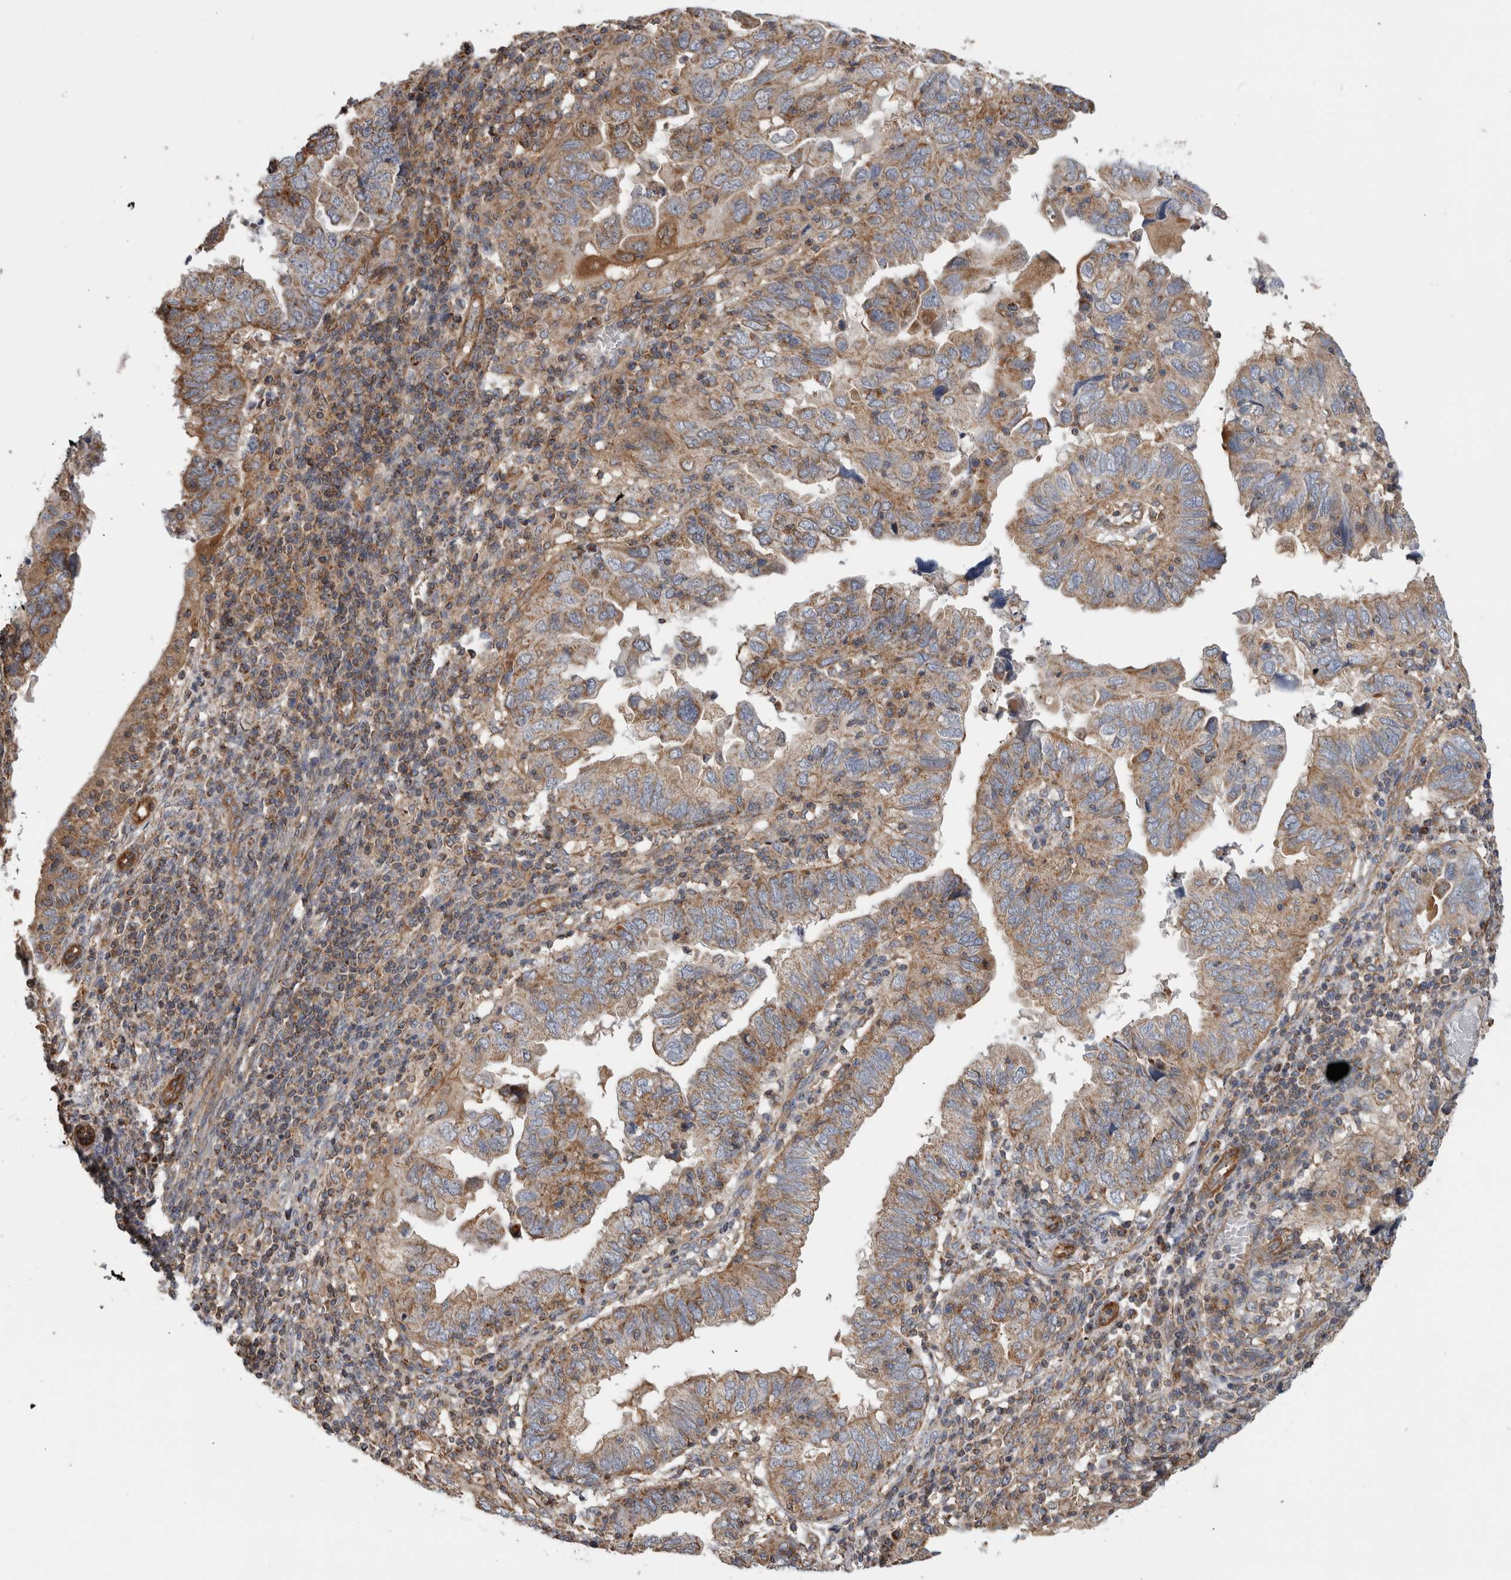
{"staining": {"intensity": "moderate", "quantity": ">75%", "location": "cytoplasmic/membranous"}, "tissue": "endometrial cancer", "cell_type": "Tumor cells", "image_type": "cancer", "snomed": [{"axis": "morphology", "description": "Adenocarcinoma, NOS"}, {"axis": "topography", "description": "Uterus"}], "caption": "Protein staining displays moderate cytoplasmic/membranous staining in about >75% of tumor cells in adenocarcinoma (endometrial).", "gene": "SFXN2", "patient": {"sex": "female", "age": 77}}